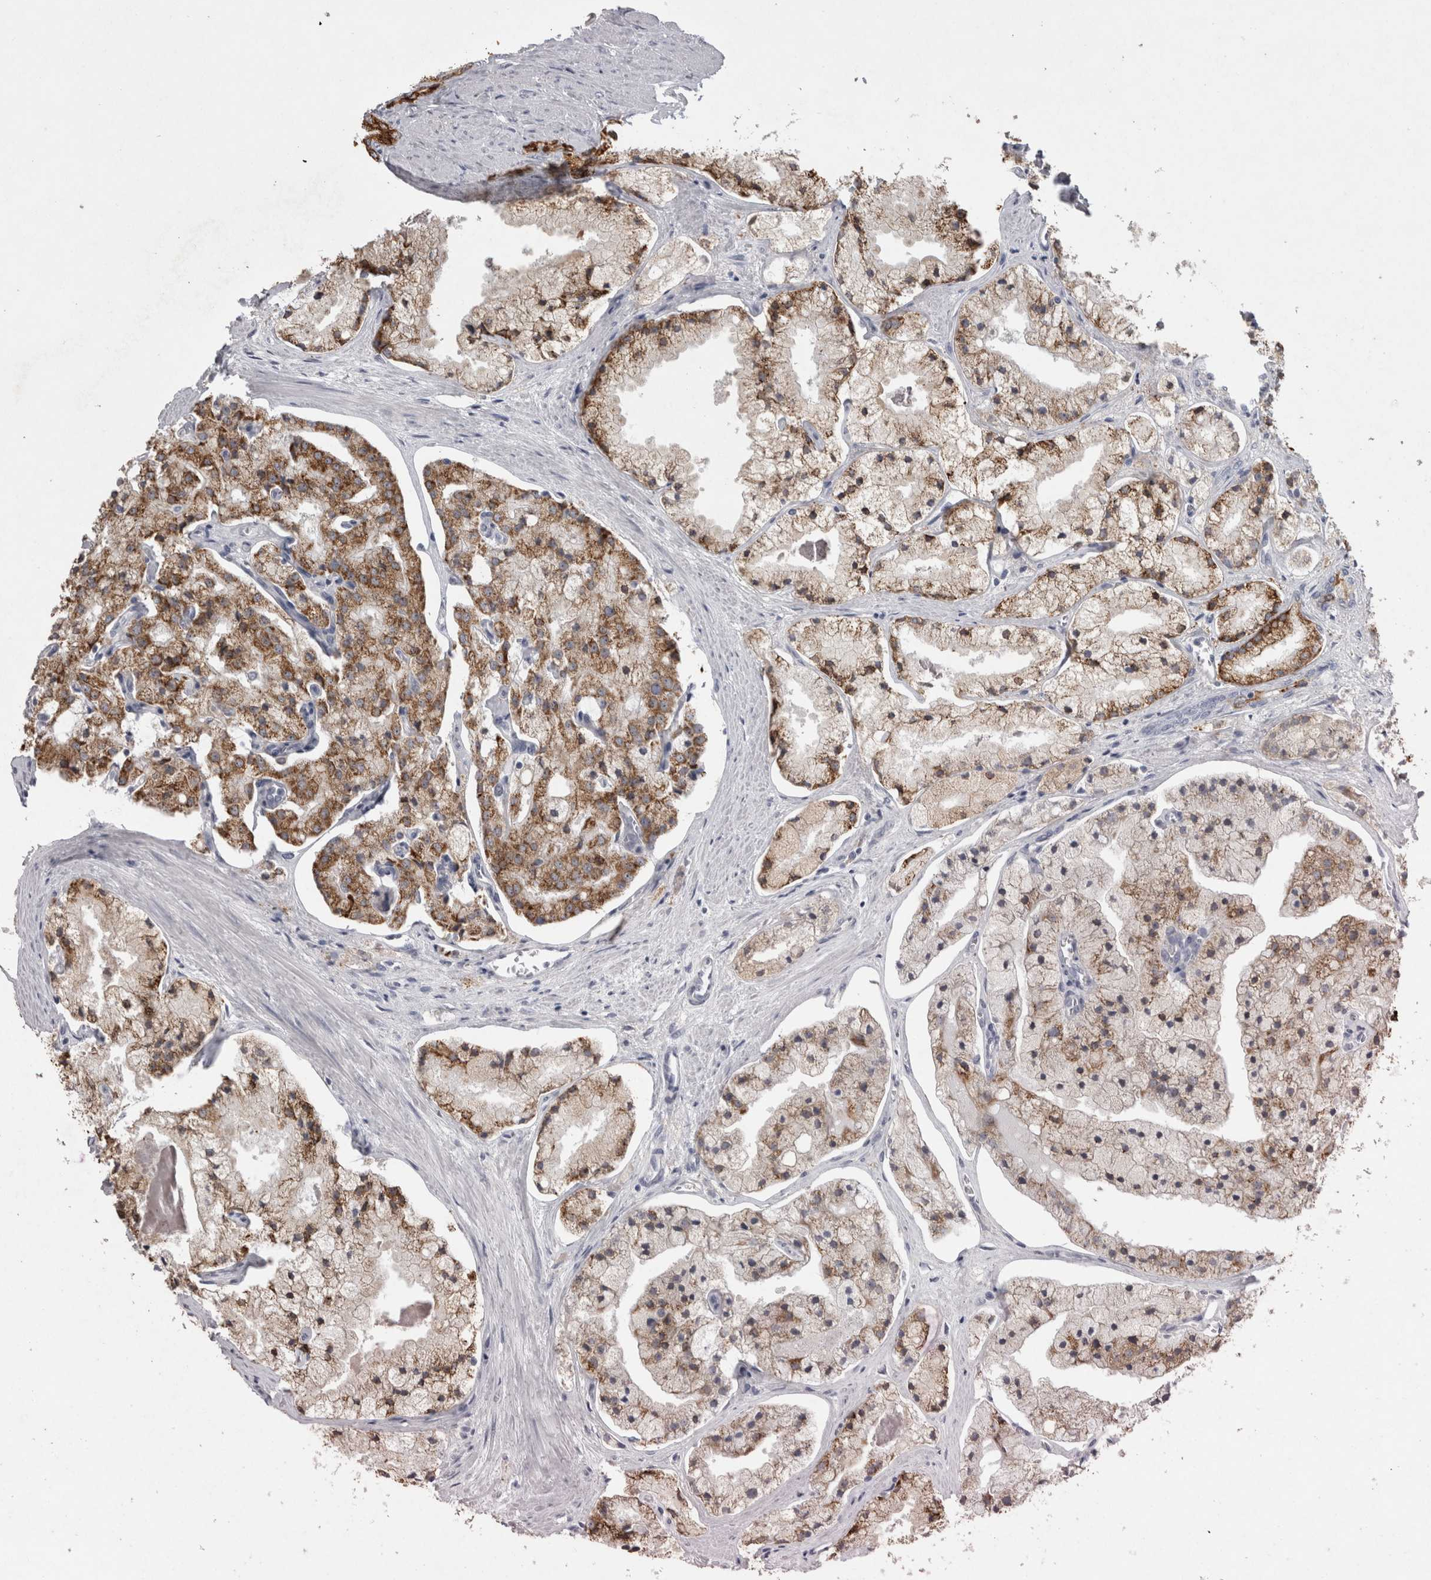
{"staining": {"intensity": "strong", "quantity": ">75%", "location": "cytoplasmic/membranous"}, "tissue": "prostate cancer", "cell_type": "Tumor cells", "image_type": "cancer", "snomed": [{"axis": "morphology", "description": "Adenocarcinoma, High grade"}, {"axis": "topography", "description": "Prostate"}], "caption": "Tumor cells demonstrate strong cytoplasmic/membranous positivity in about >75% of cells in prostate cancer (adenocarcinoma (high-grade)). Using DAB (3,3'-diaminobenzidine) (brown) and hematoxylin (blue) stains, captured at high magnification using brightfield microscopy.", "gene": "LRRC40", "patient": {"sex": "male", "age": 50}}